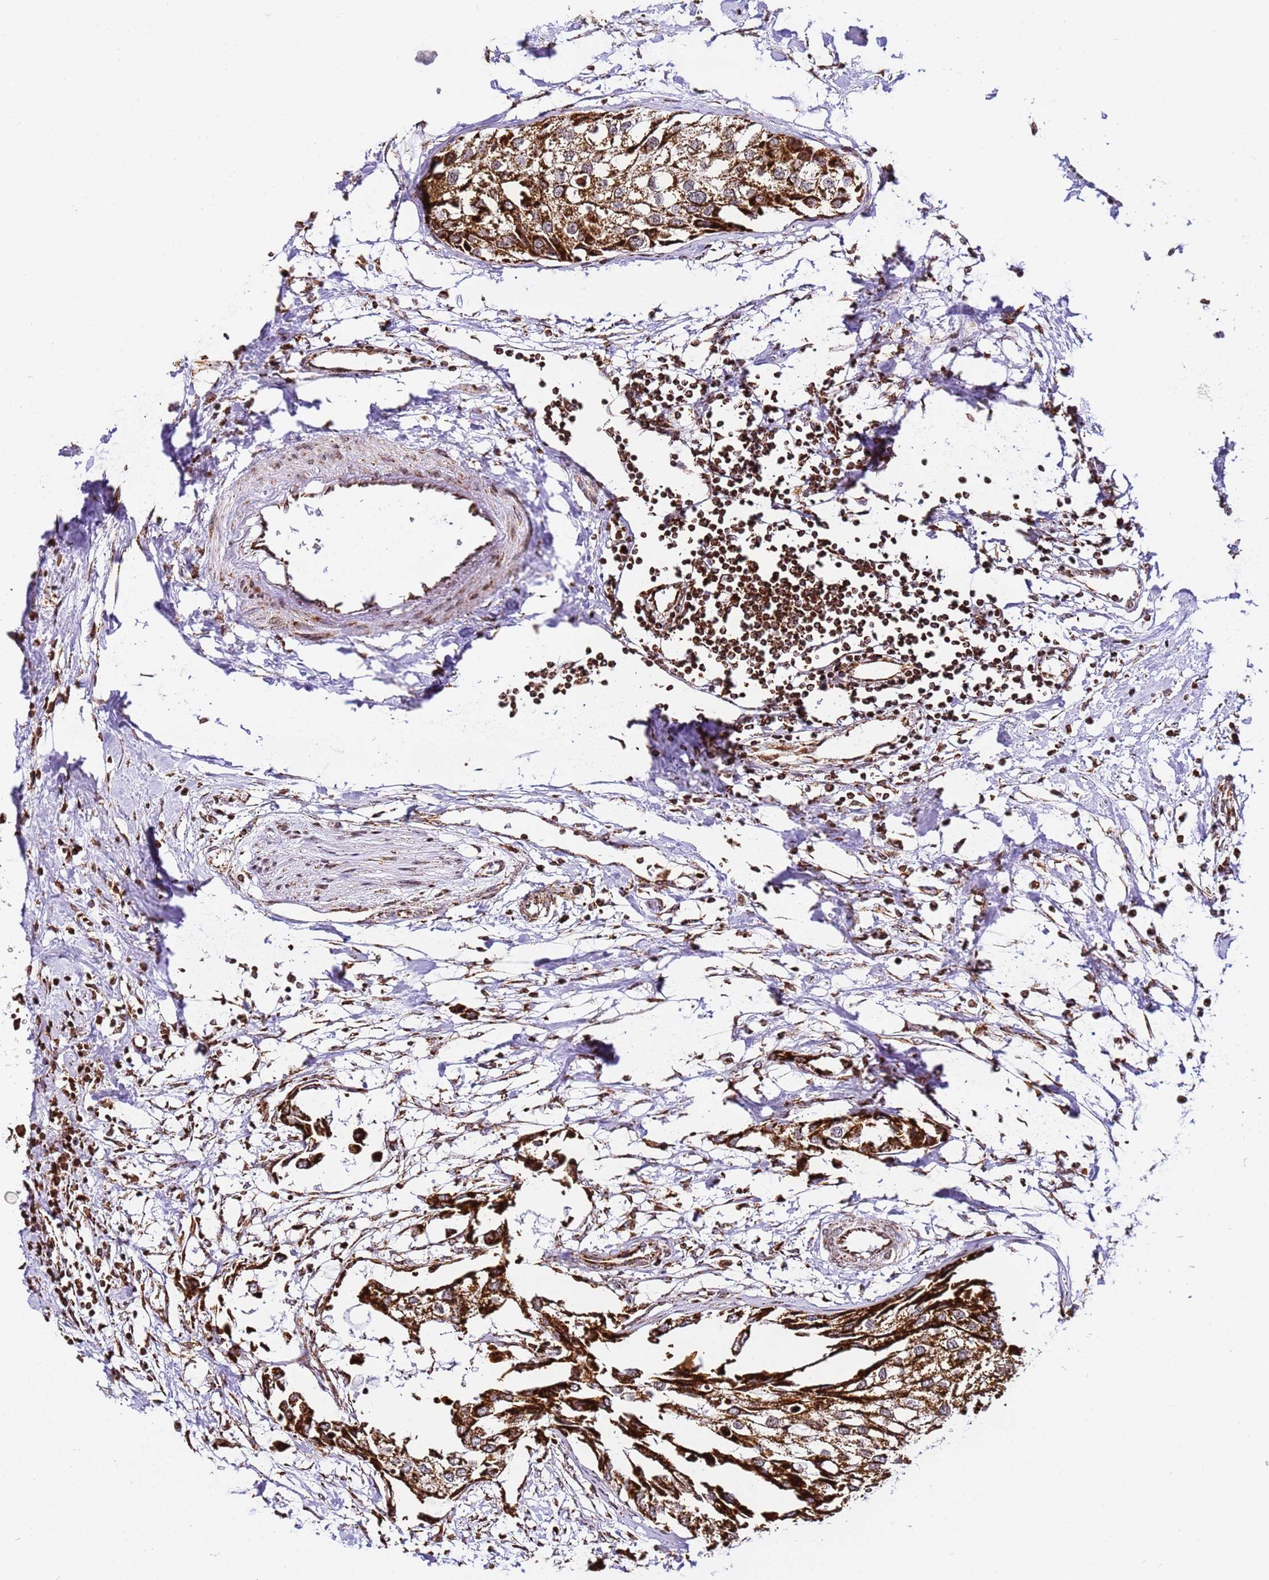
{"staining": {"intensity": "strong", "quantity": ">75%", "location": "cytoplasmic/membranous"}, "tissue": "urothelial cancer", "cell_type": "Tumor cells", "image_type": "cancer", "snomed": [{"axis": "morphology", "description": "Urothelial carcinoma, High grade"}, {"axis": "topography", "description": "Urinary bladder"}], "caption": "Tumor cells demonstrate high levels of strong cytoplasmic/membranous staining in approximately >75% of cells in human urothelial cancer.", "gene": "HSPE1", "patient": {"sex": "male", "age": 64}}